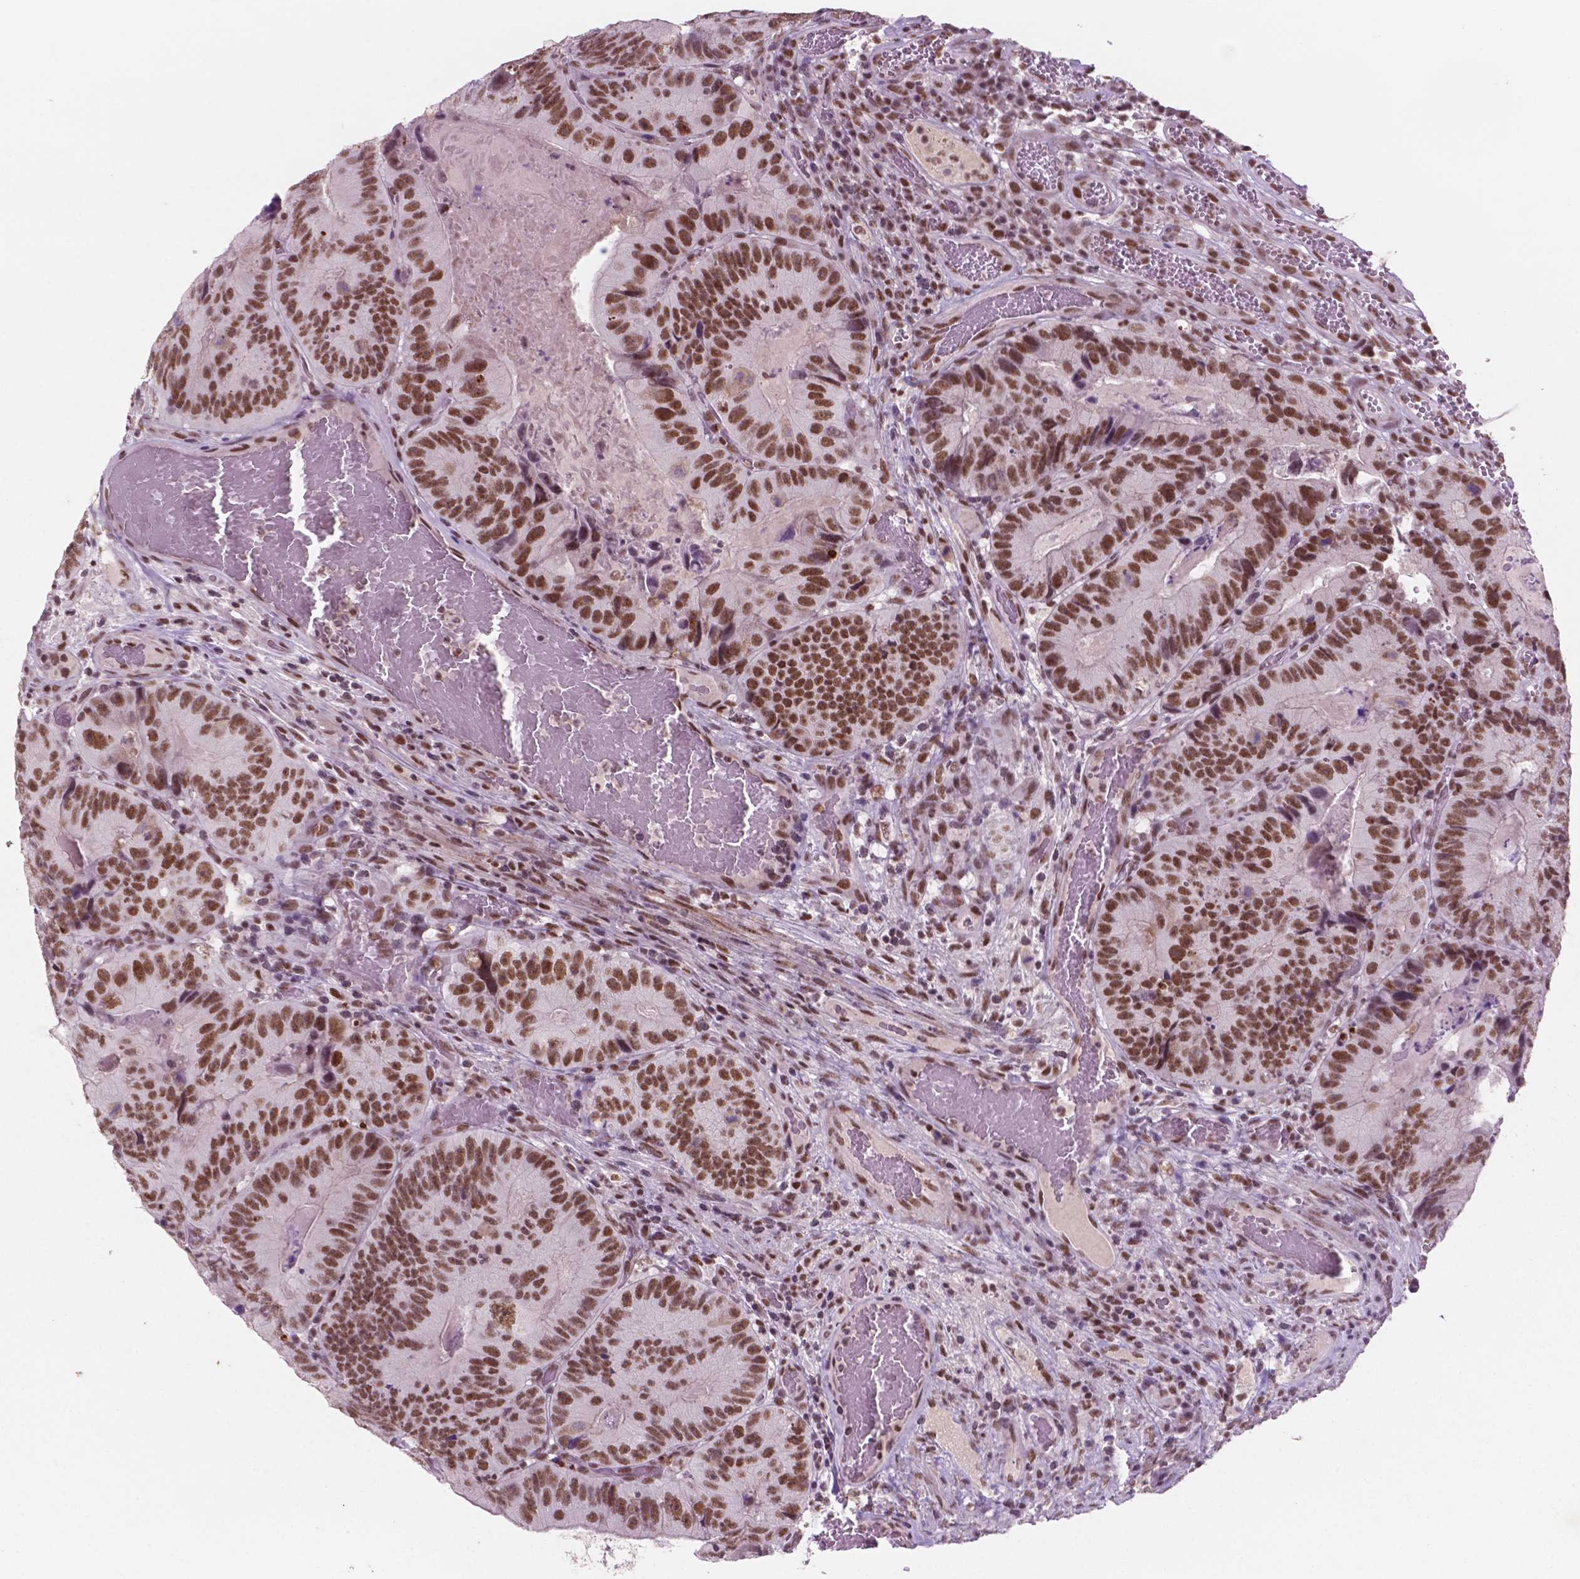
{"staining": {"intensity": "moderate", "quantity": ">75%", "location": "nuclear"}, "tissue": "colorectal cancer", "cell_type": "Tumor cells", "image_type": "cancer", "snomed": [{"axis": "morphology", "description": "Adenocarcinoma, NOS"}, {"axis": "topography", "description": "Colon"}], "caption": "High-magnification brightfield microscopy of colorectal cancer stained with DAB (3,3'-diaminobenzidine) (brown) and counterstained with hematoxylin (blue). tumor cells exhibit moderate nuclear positivity is identified in about>75% of cells. (DAB (3,3'-diaminobenzidine) = brown stain, brightfield microscopy at high magnification).", "gene": "CTR9", "patient": {"sex": "female", "age": 86}}